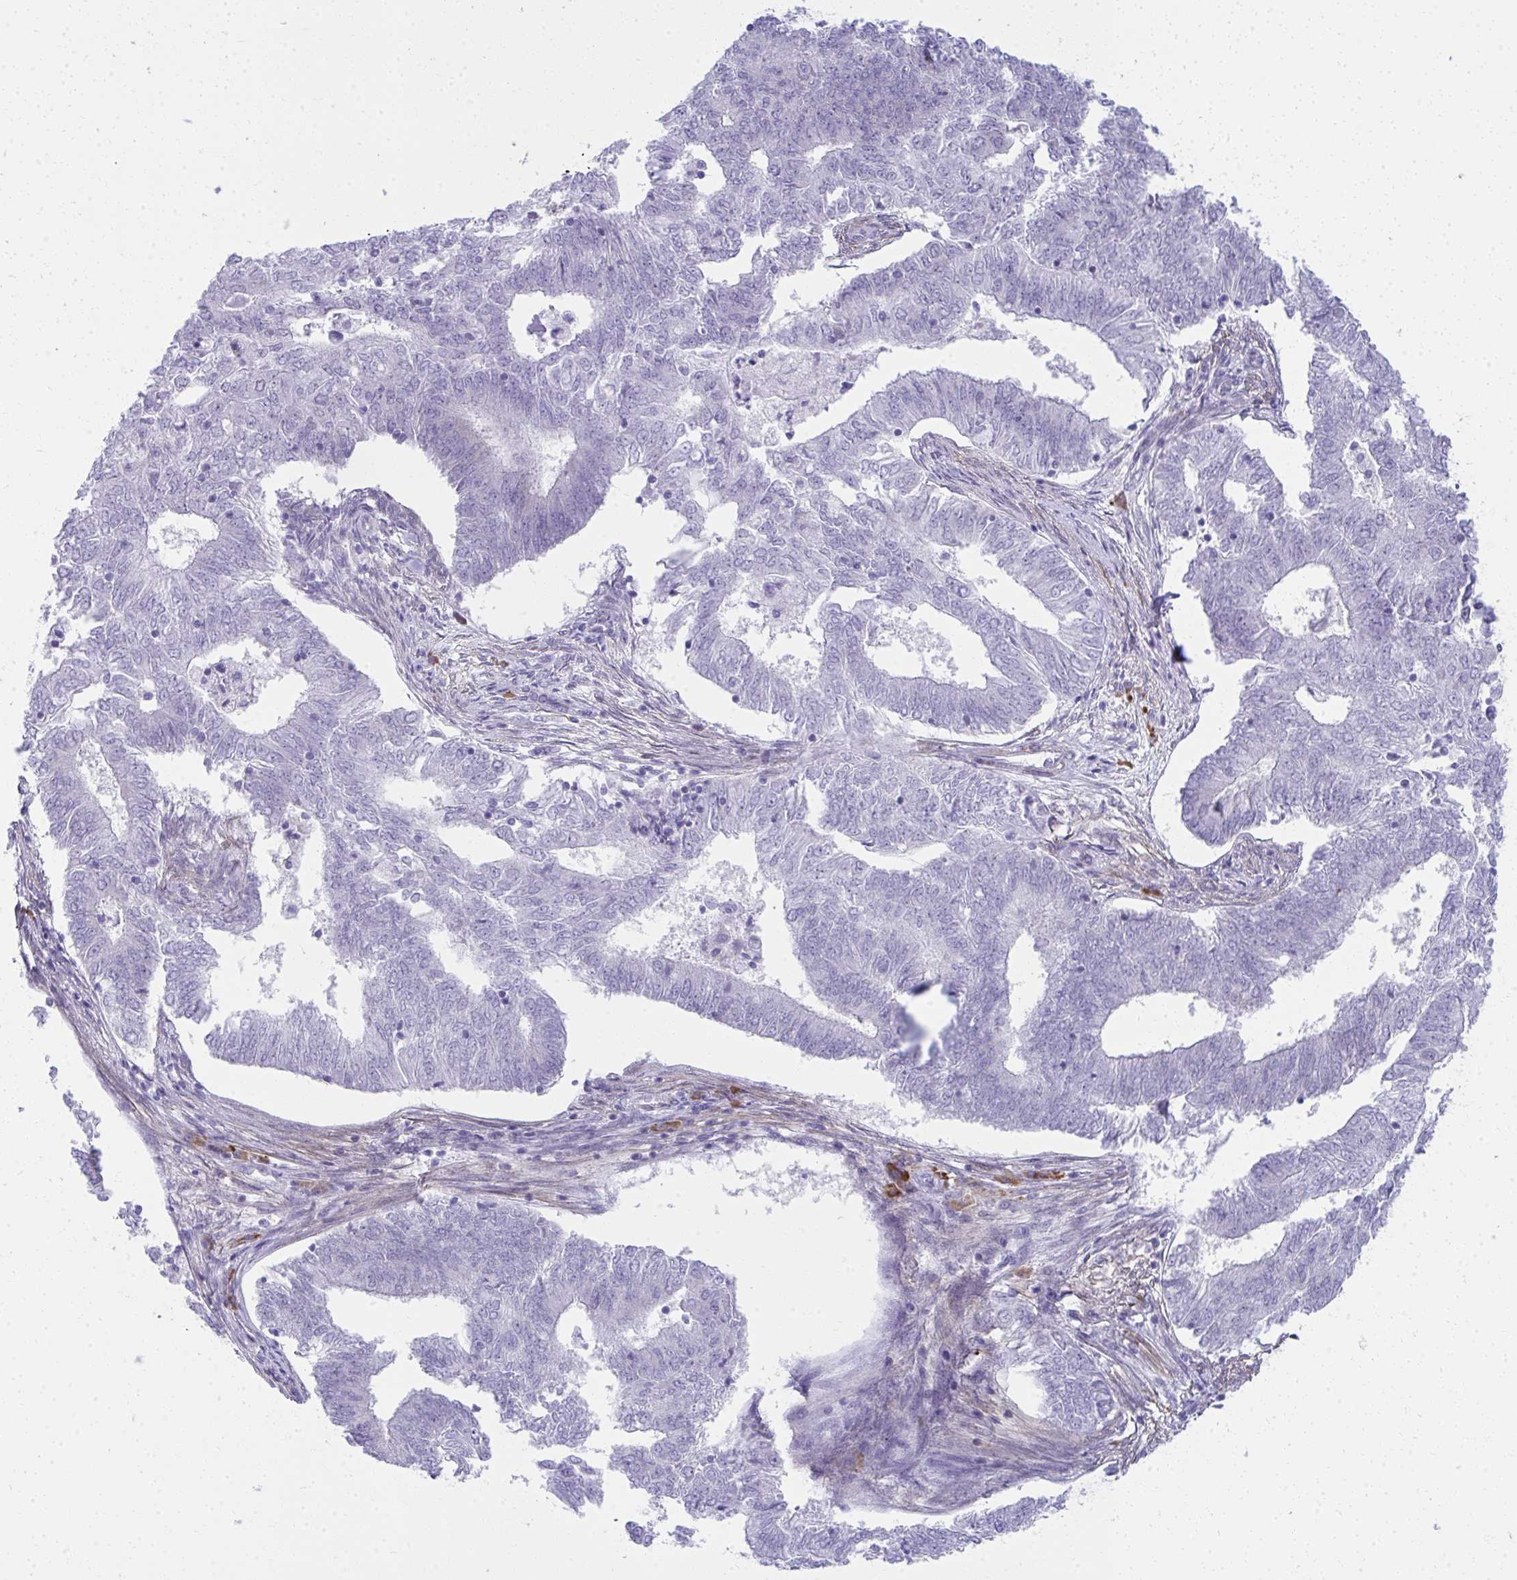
{"staining": {"intensity": "negative", "quantity": "none", "location": "none"}, "tissue": "endometrial cancer", "cell_type": "Tumor cells", "image_type": "cancer", "snomed": [{"axis": "morphology", "description": "Adenocarcinoma, NOS"}, {"axis": "topography", "description": "Endometrium"}], "caption": "The photomicrograph reveals no significant expression in tumor cells of endometrial cancer (adenocarcinoma).", "gene": "PUS7L", "patient": {"sex": "female", "age": 62}}